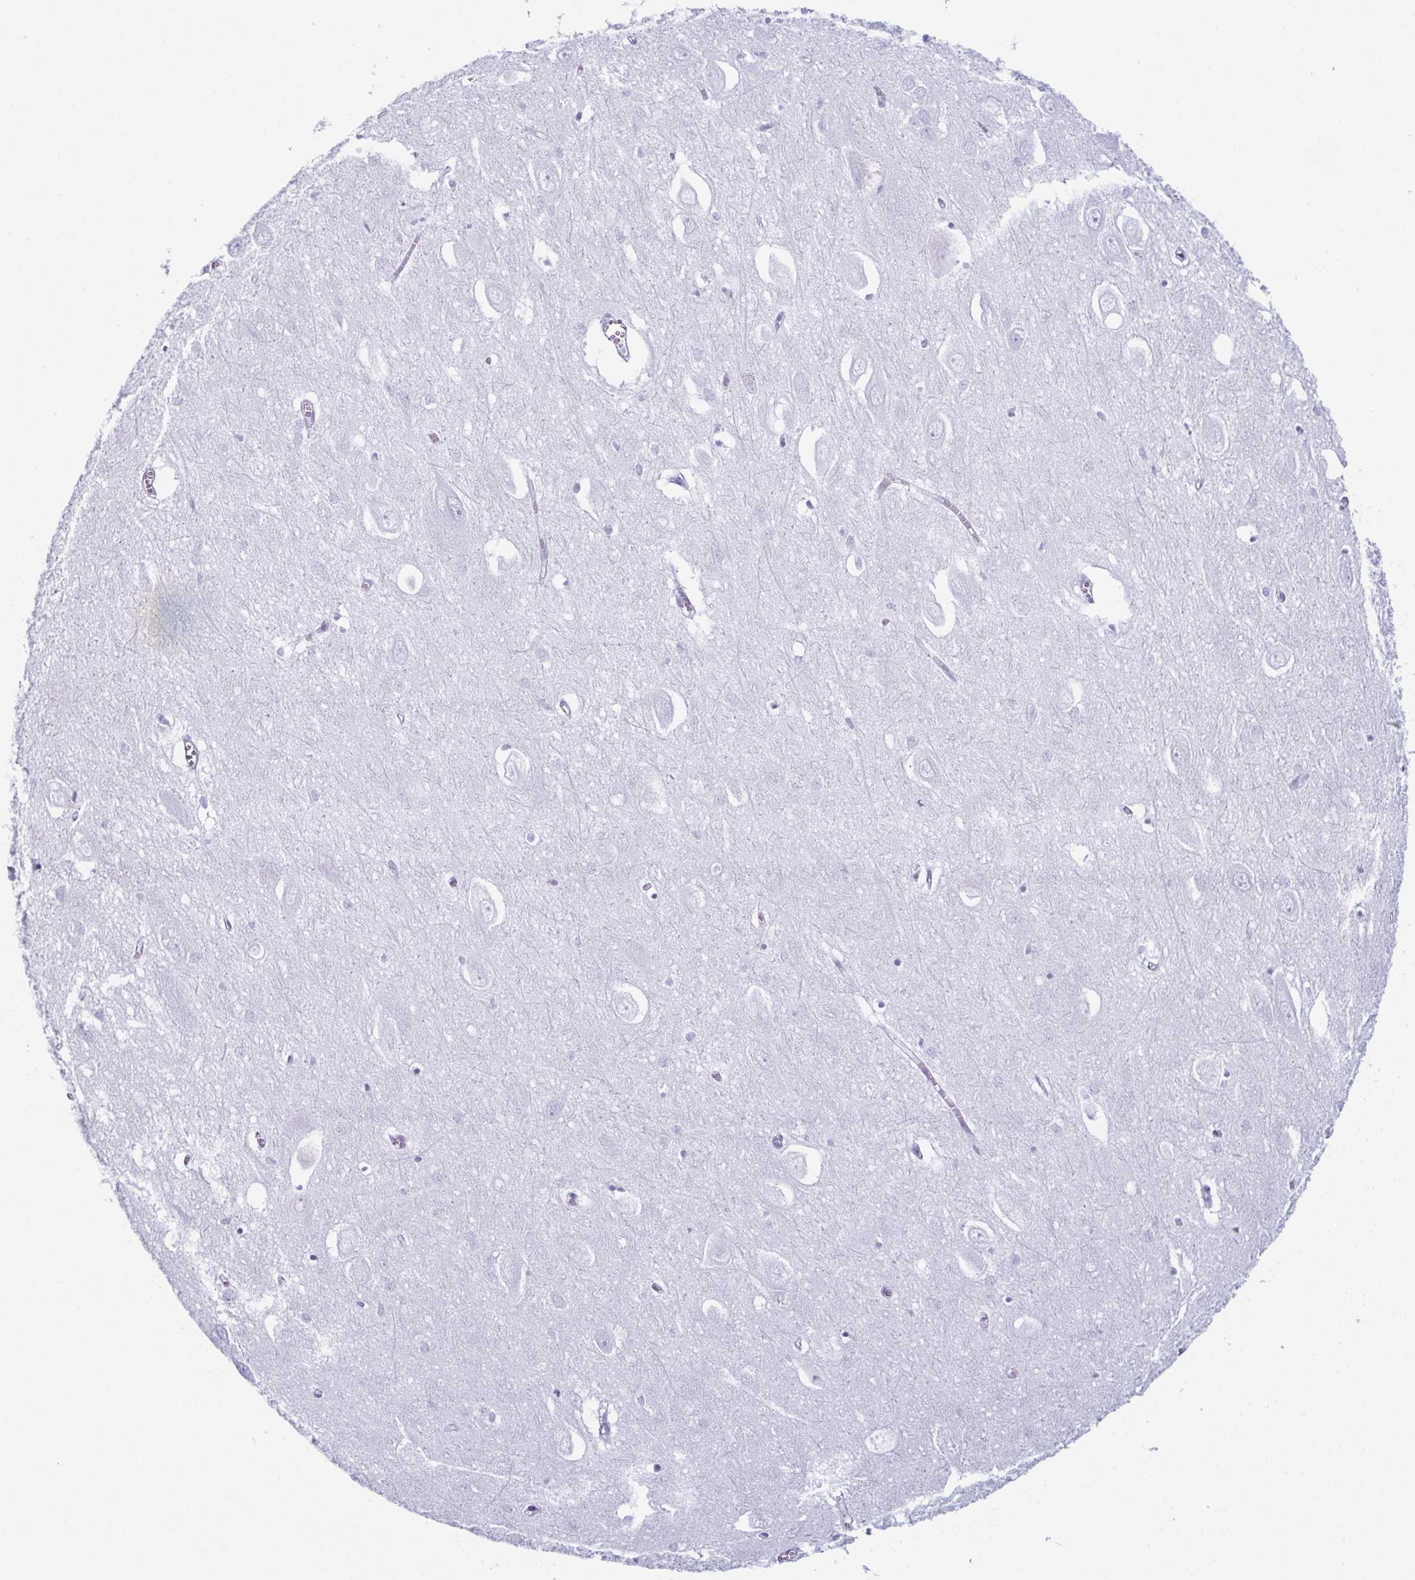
{"staining": {"intensity": "negative", "quantity": "none", "location": "none"}, "tissue": "hippocampus", "cell_type": "Glial cells", "image_type": "normal", "snomed": [{"axis": "morphology", "description": "Normal tissue, NOS"}, {"axis": "topography", "description": "Hippocampus"}], "caption": "The micrograph demonstrates no significant expression in glial cells of hippocampus.", "gene": "ENKUR", "patient": {"sex": "female", "age": 64}}